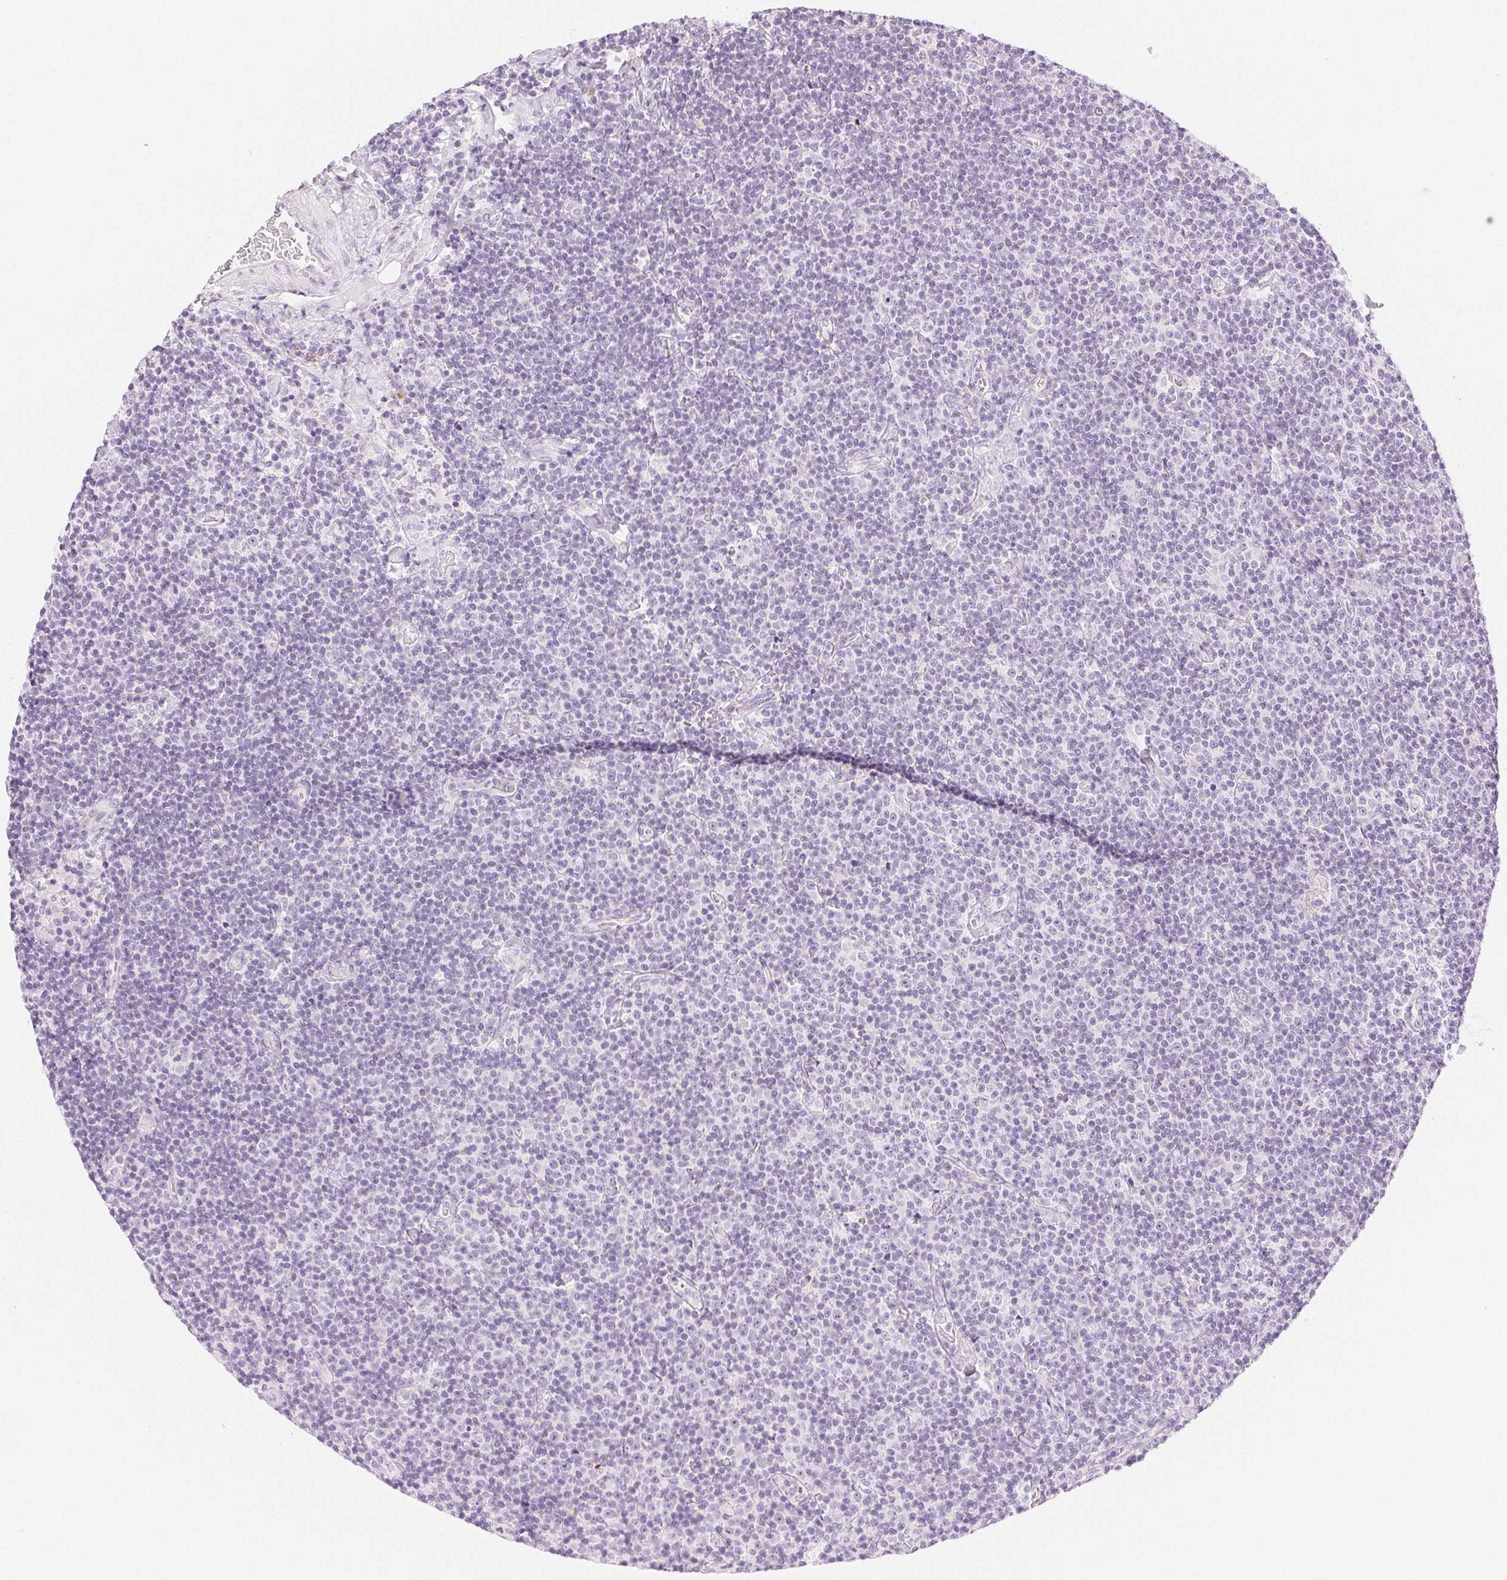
{"staining": {"intensity": "negative", "quantity": "none", "location": "none"}, "tissue": "lymphoma", "cell_type": "Tumor cells", "image_type": "cancer", "snomed": [{"axis": "morphology", "description": "Malignant lymphoma, non-Hodgkin's type, Low grade"}, {"axis": "topography", "description": "Lymph node"}], "caption": "Immunohistochemical staining of human lymphoma exhibits no significant expression in tumor cells. (DAB (3,3'-diaminobenzidine) immunohistochemistry (IHC), high magnification).", "gene": "SLC5A2", "patient": {"sex": "male", "age": 81}}